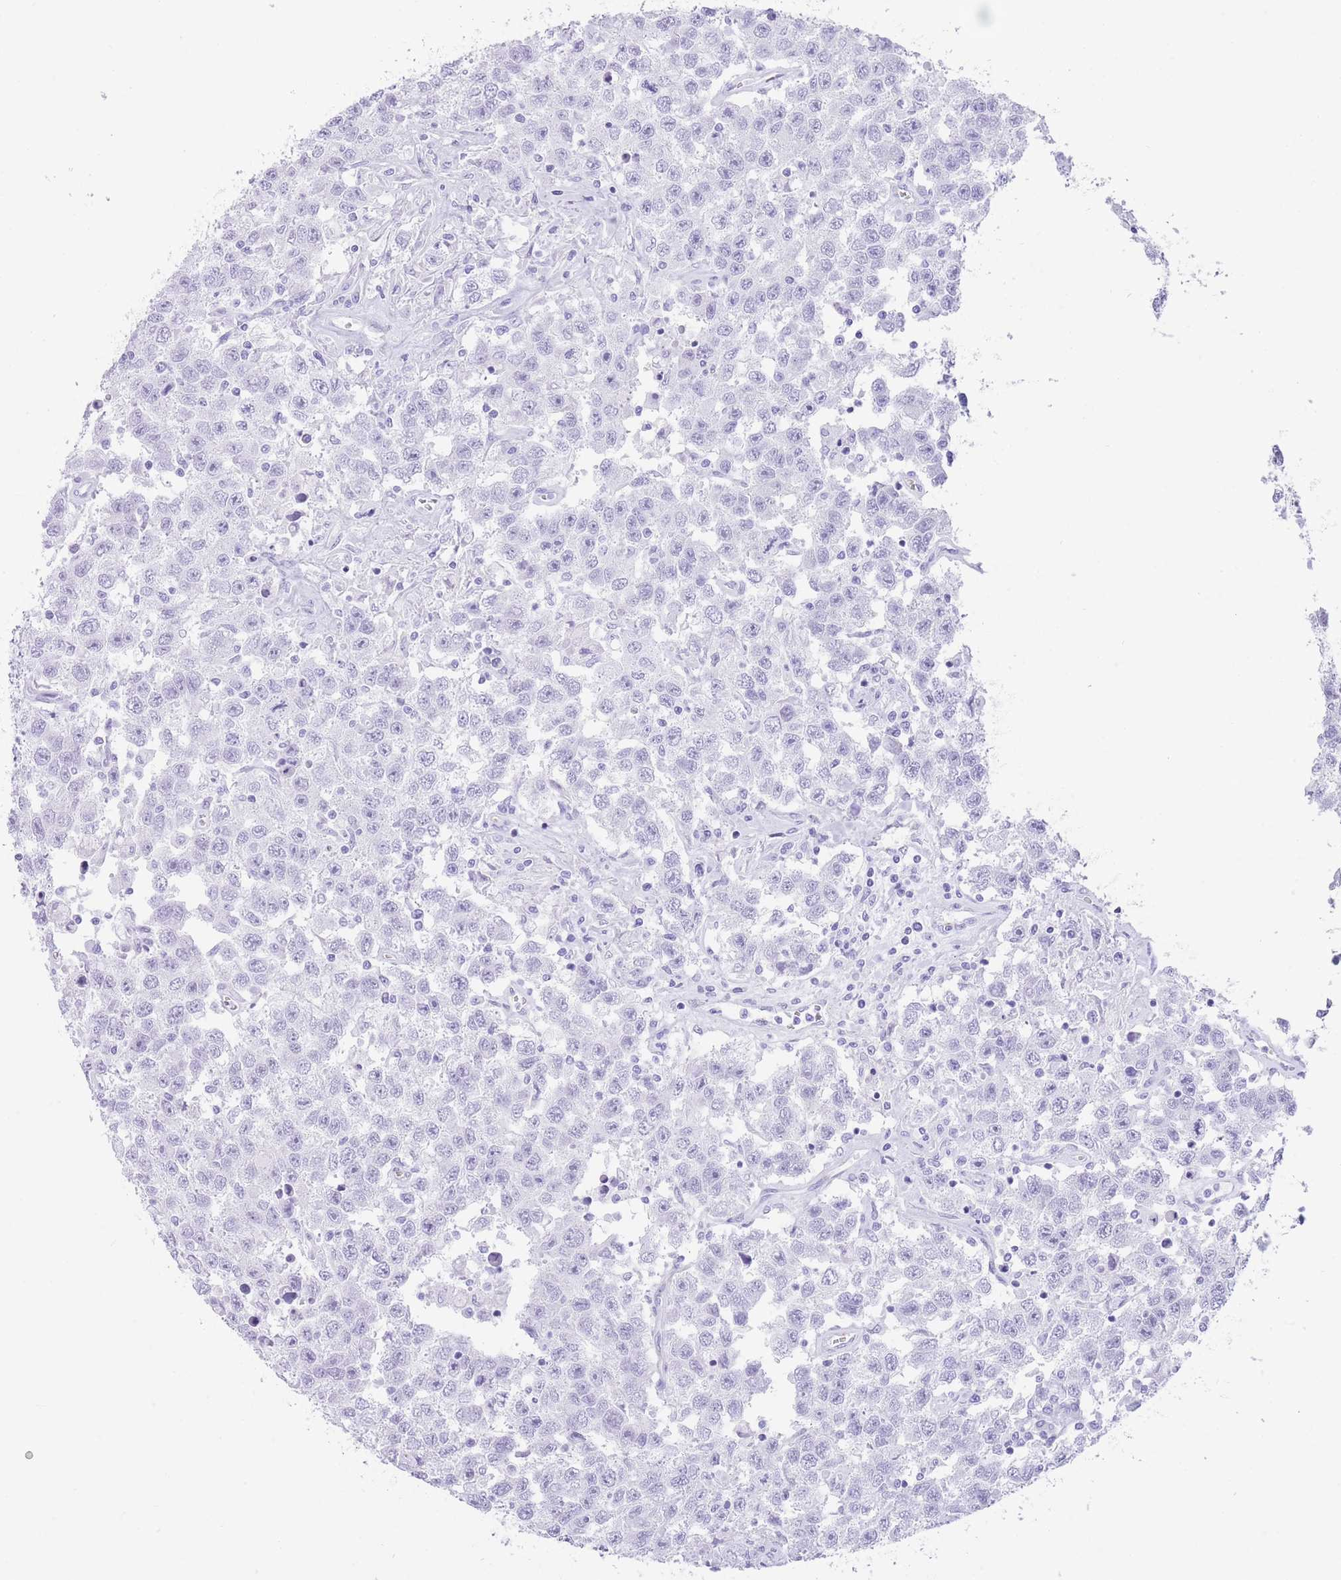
{"staining": {"intensity": "negative", "quantity": "none", "location": "none"}, "tissue": "testis cancer", "cell_type": "Tumor cells", "image_type": "cancer", "snomed": [{"axis": "morphology", "description": "Seminoma, NOS"}, {"axis": "topography", "description": "Testis"}], "caption": "An immunohistochemistry photomicrograph of testis cancer (seminoma) is shown. There is no staining in tumor cells of testis cancer (seminoma).", "gene": "ELOA2", "patient": {"sex": "male", "age": 41}}